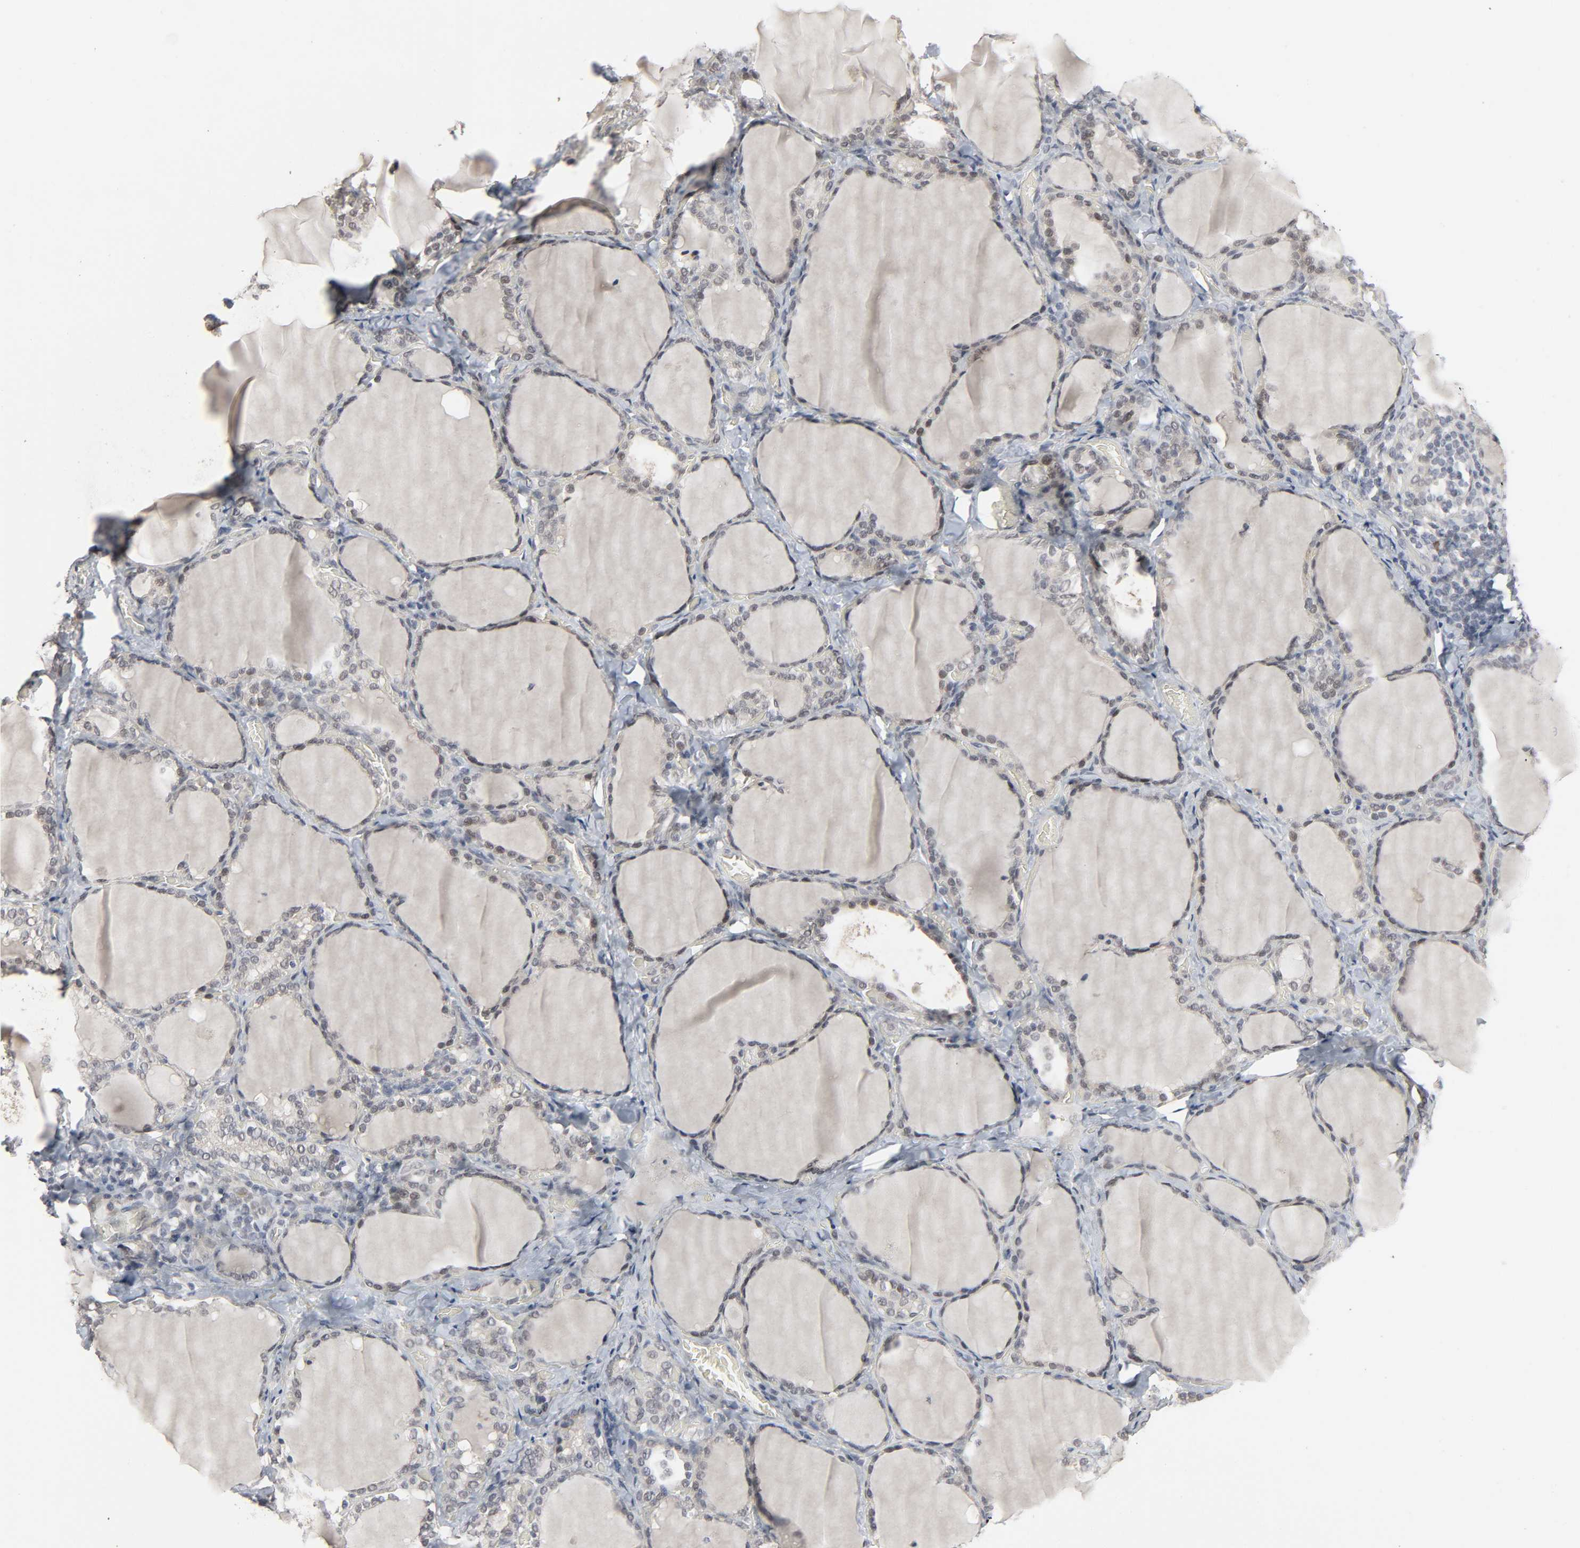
{"staining": {"intensity": "negative", "quantity": "none", "location": "none"}, "tissue": "thyroid gland", "cell_type": "Glandular cells", "image_type": "normal", "snomed": [{"axis": "morphology", "description": "Normal tissue, NOS"}, {"axis": "morphology", "description": "Papillary adenocarcinoma, NOS"}, {"axis": "topography", "description": "Thyroid gland"}], "caption": "A high-resolution image shows IHC staining of benign thyroid gland, which displays no significant staining in glandular cells.", "gene": "ZNF222", "patient": {"sex": "female", "age": 30}}